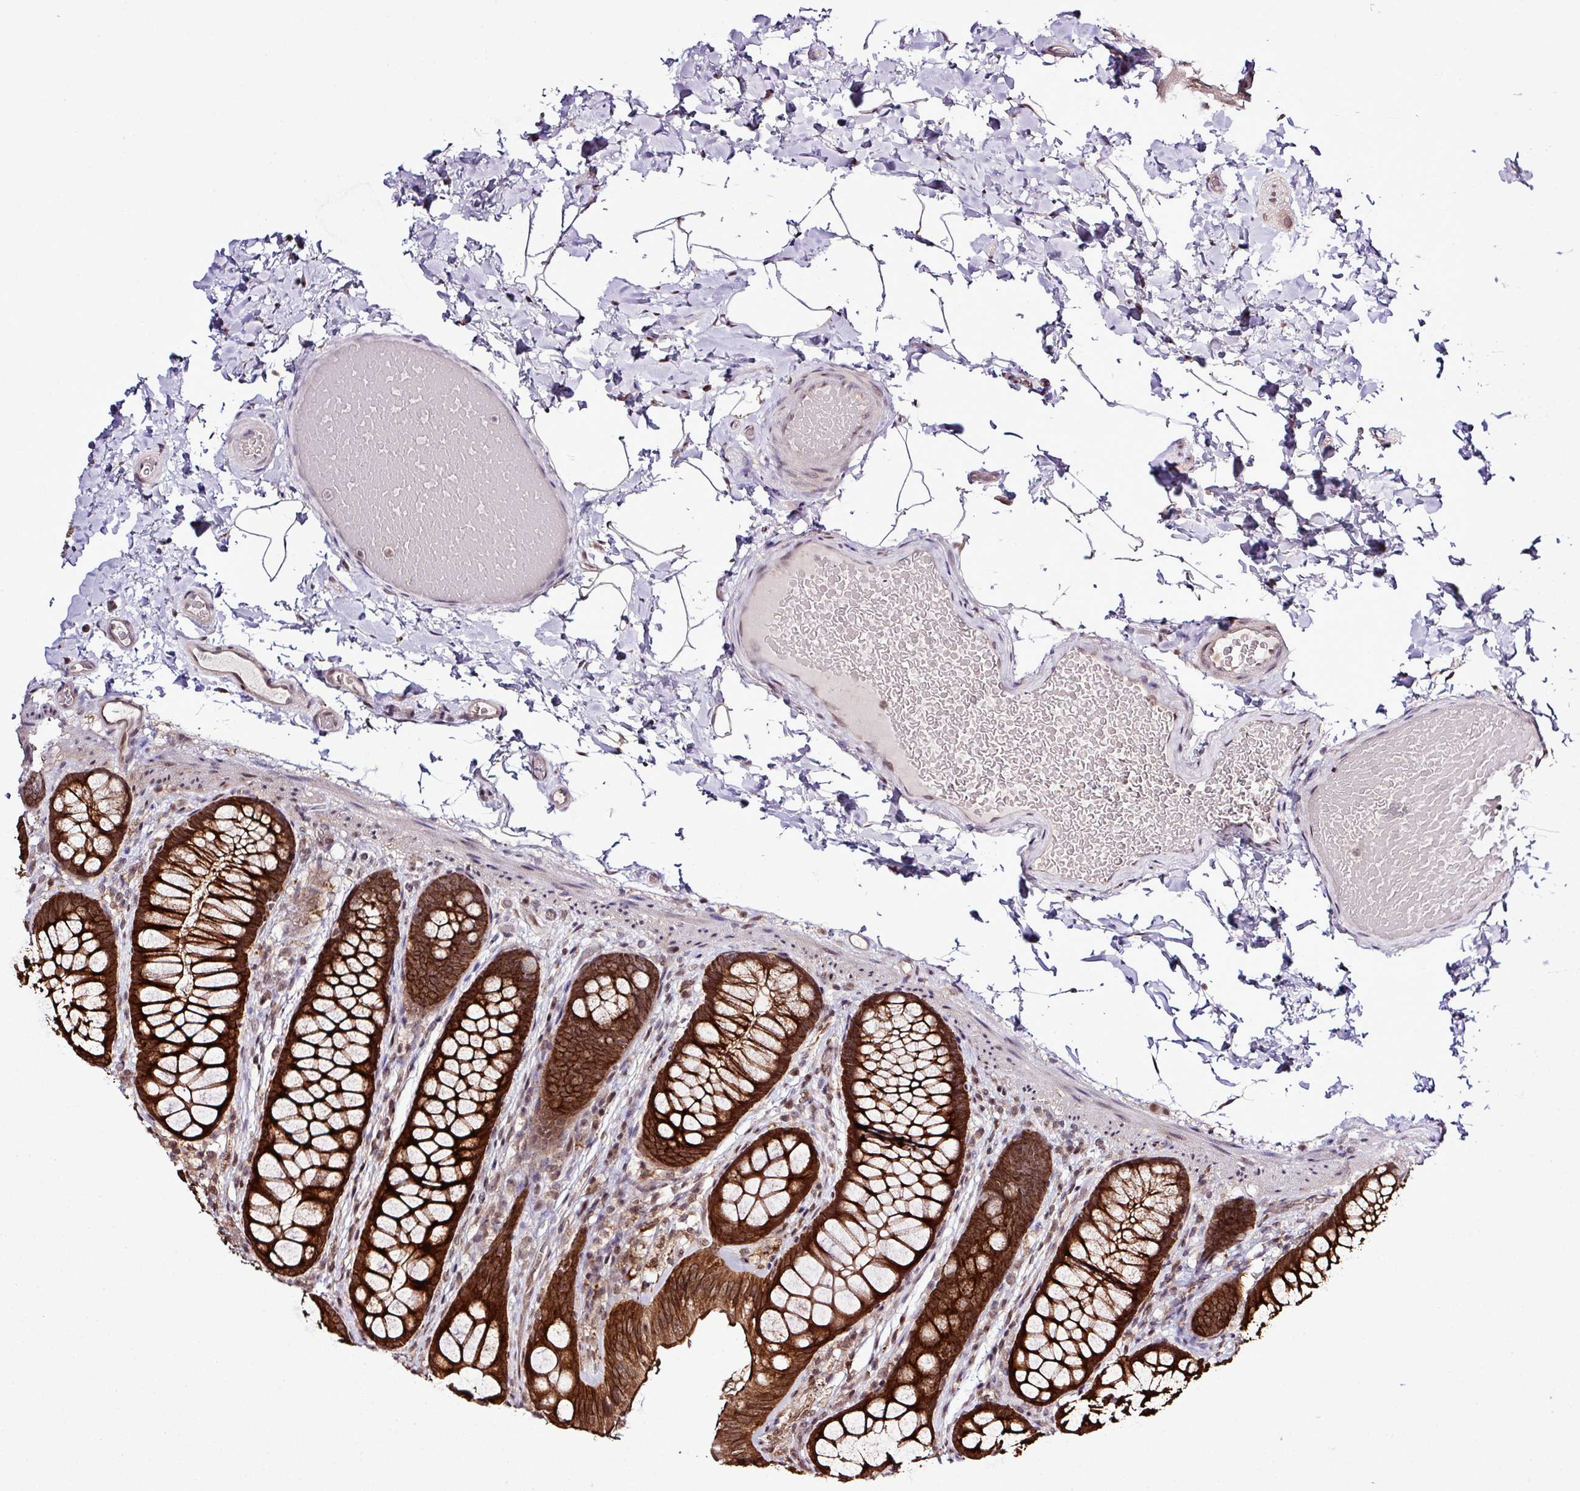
{"staining": {"intensity": "moderate", "quantity": ">75%", "location": "cytoplasmic/membranous"}, "tissue": "colon", "cell_type": "Endothelial cells", "image_type": "normal", "snomed": [{"axis": "morphology", "description": "Normal tissue, NOS"}, {"axis": "topography", "description": "Colon"}], "caption": "Colon stained with DAB immunohistochemistry (IHC) reveals medium levels of moderate cytoplasmic/membranous expression in about >75% of endothelial cells.", "gene": "SMCO4", "patient": {"sex": "male", "age": 46}}